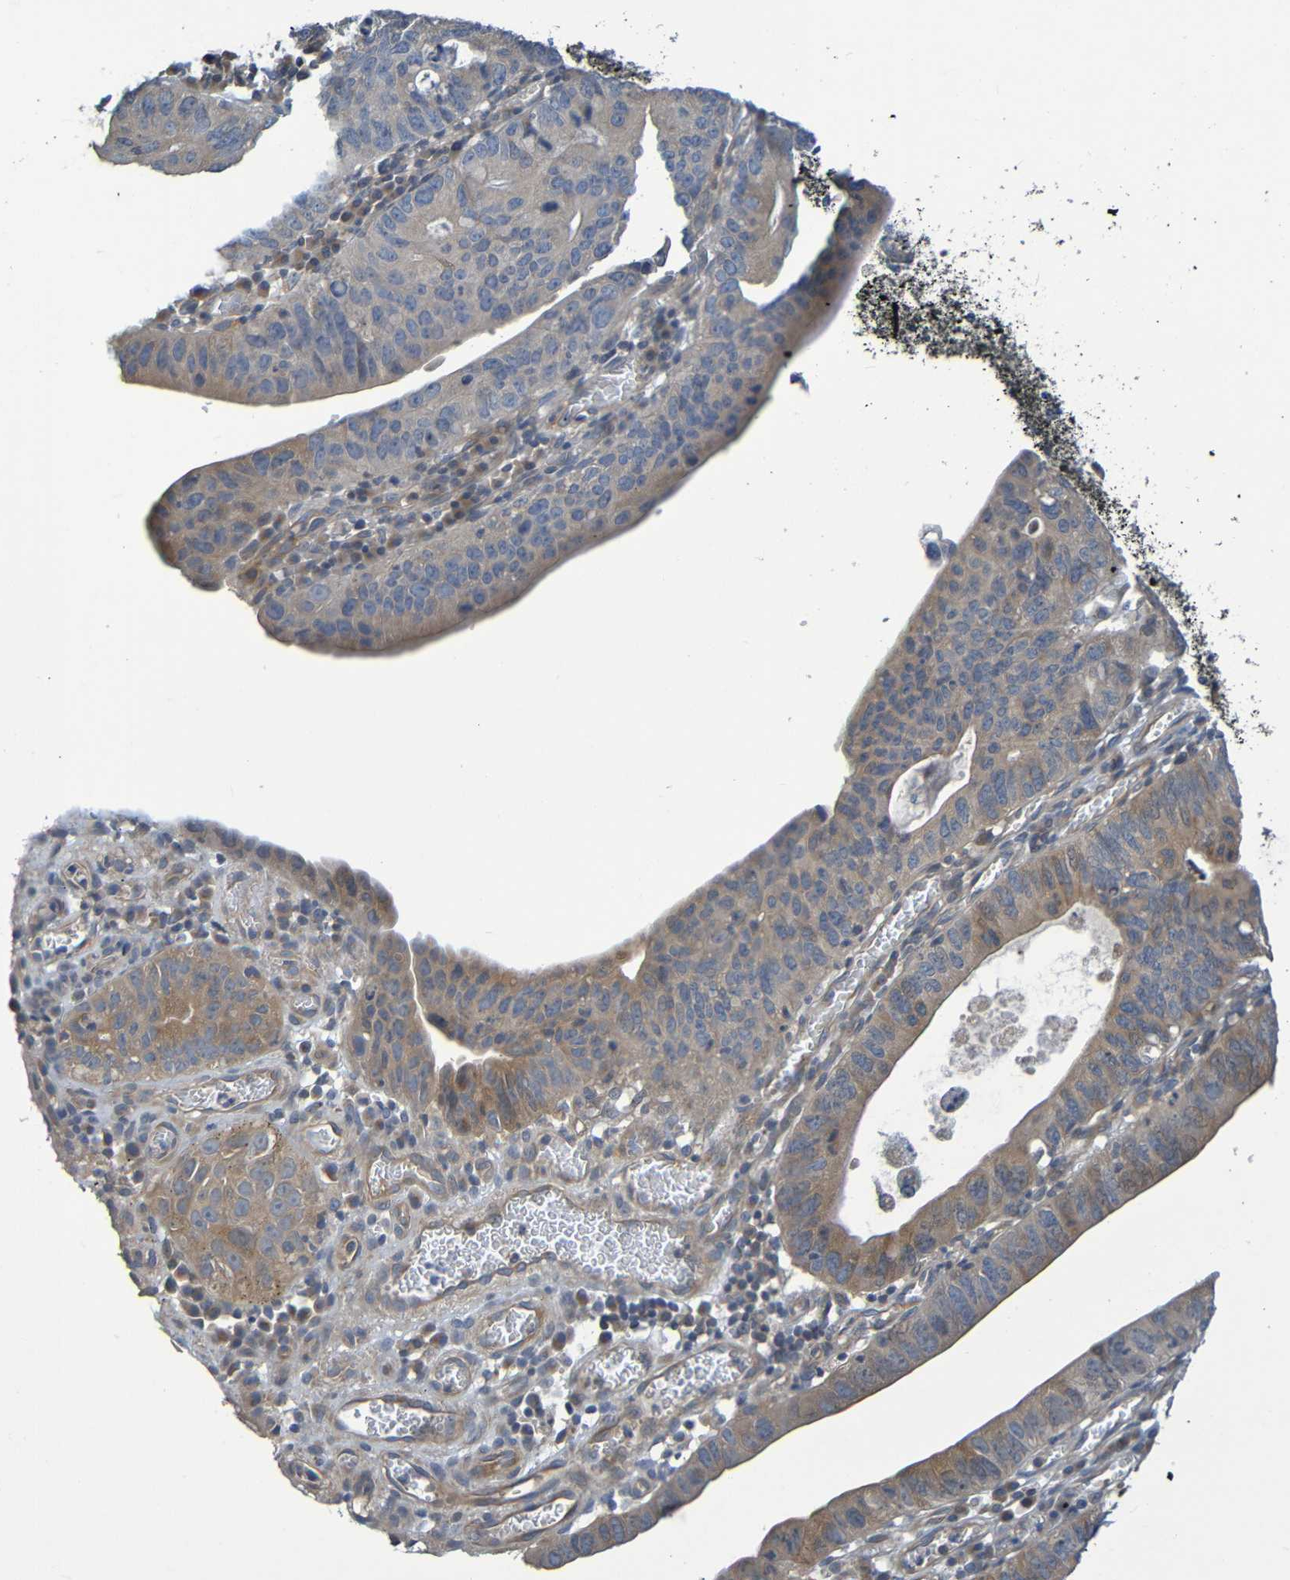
{"staining": {"intensity": "moderate", "quantity": ">75%", "location": "cytoplasmic/membranous"}, "tissue": "stomach cancer", "cell_type": "Tumor cells", "image_type": "cancer", "snomed": [{"axis": "morphology", "description": "Adenocarcinoma, NOS"}, {"axis": "topography", "description": "Stomach"}], "caption": "IHC of stomach cancer (adenocarcinoma) shows medium levels of moderate cytoplasmic/membranous expression in approximately >75% of tumor cells.", "gene": "CYP4F2", "patient": {"sex": "male", "age": 59}}